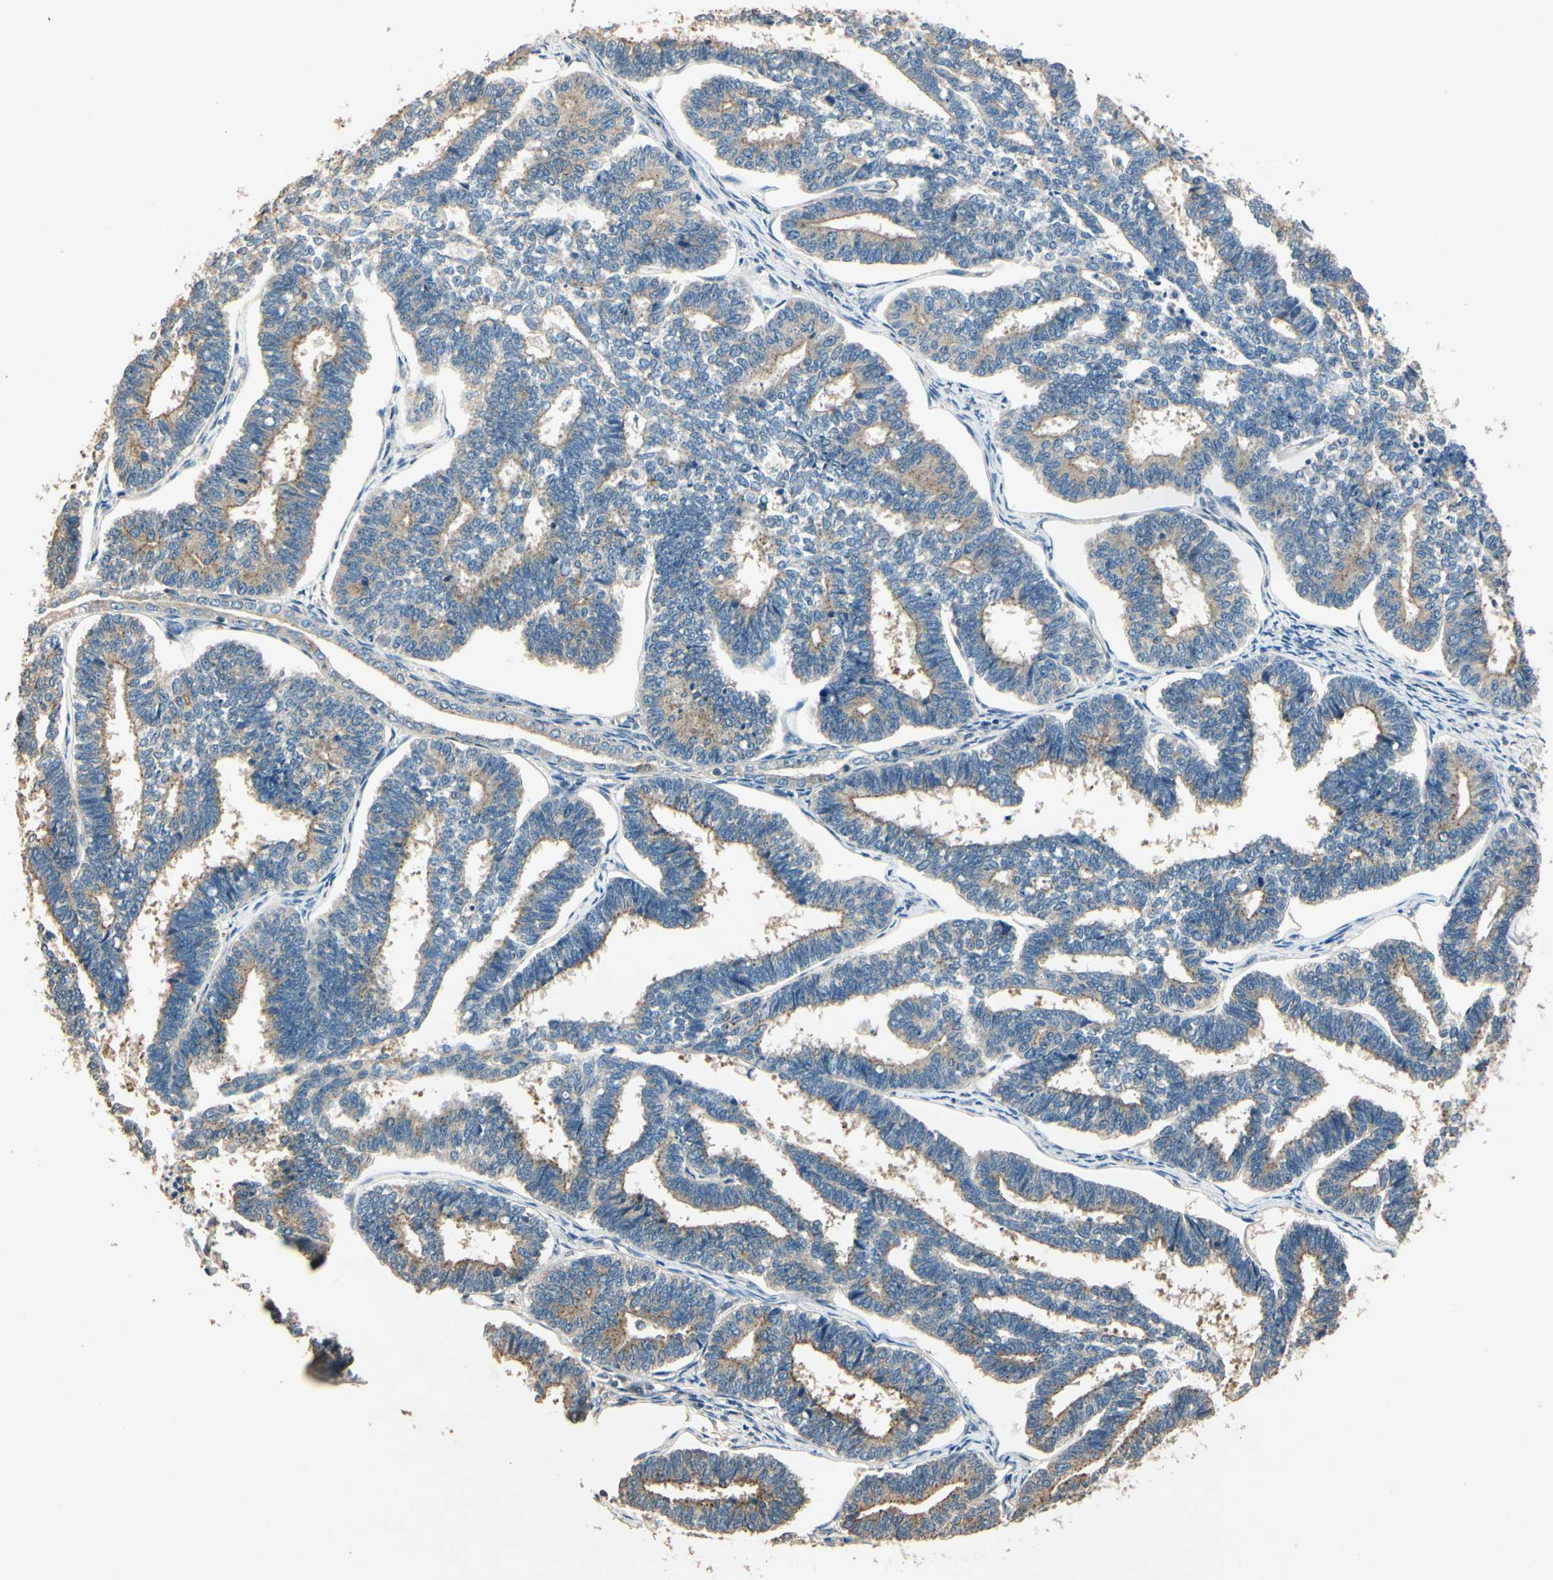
{"staining": {"intensity": "moderate", "quantity": "25%-75%", "location": "cytoplasmic/membranous"}, "tissue": "endometrial cancer", "cell_type": "Tumor cells", "image_type": "cancer", "snomed": [{"axis": "morphology", "description": "Adenocarcinoma, NOS"}, {"axis": "topography", "description": "Endometrium"}], "caption": "Tumor cells display medium levels of moderate cytoplasmic/membranous staining in about 25%-75% of cells in human endometrial cancer. The protein of interest is shown in brown color, while the nuclei are stained blue.", "gene": "AKAP9", "patient": {"sex": "female", "age": 70}}